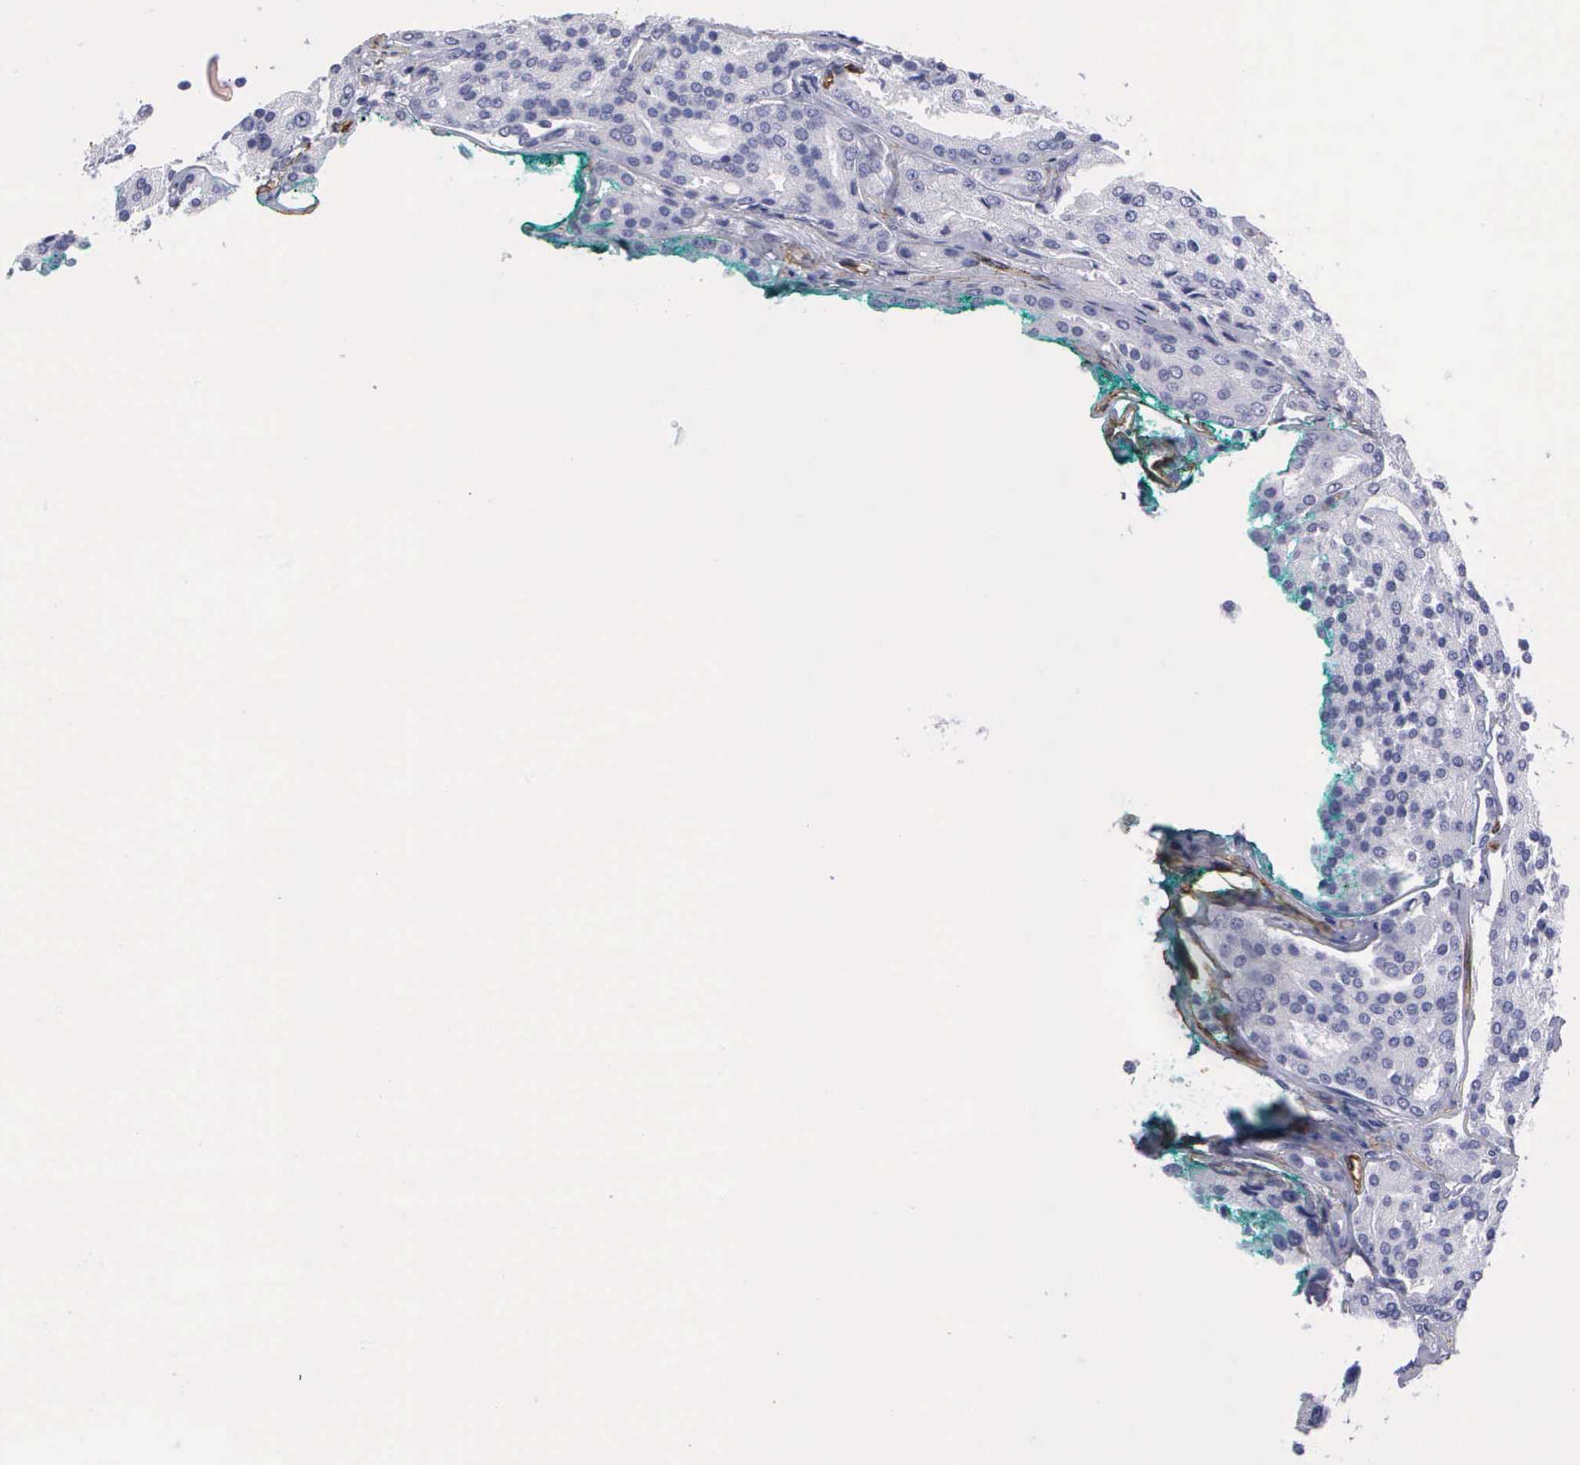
{"staining": {"intensity": "negative", "quantity": "none", "location": "none"}, "tissue": "prostate cancer", "cell_type": "Tumor cells", "image_type": "cancer", "snomed": [{"axis": "morphology", "description": "Adenocarcinoma, High grade"}, {"axis": "topography", "description": "Prostate"}], "caption": "Prostate high-grade adenocarcinoma stained for a protein using immunohistochemistry displays no staining tumor cells.", "gene": "MAGEB10", "patient": {"sex": "male", "age": 64}}